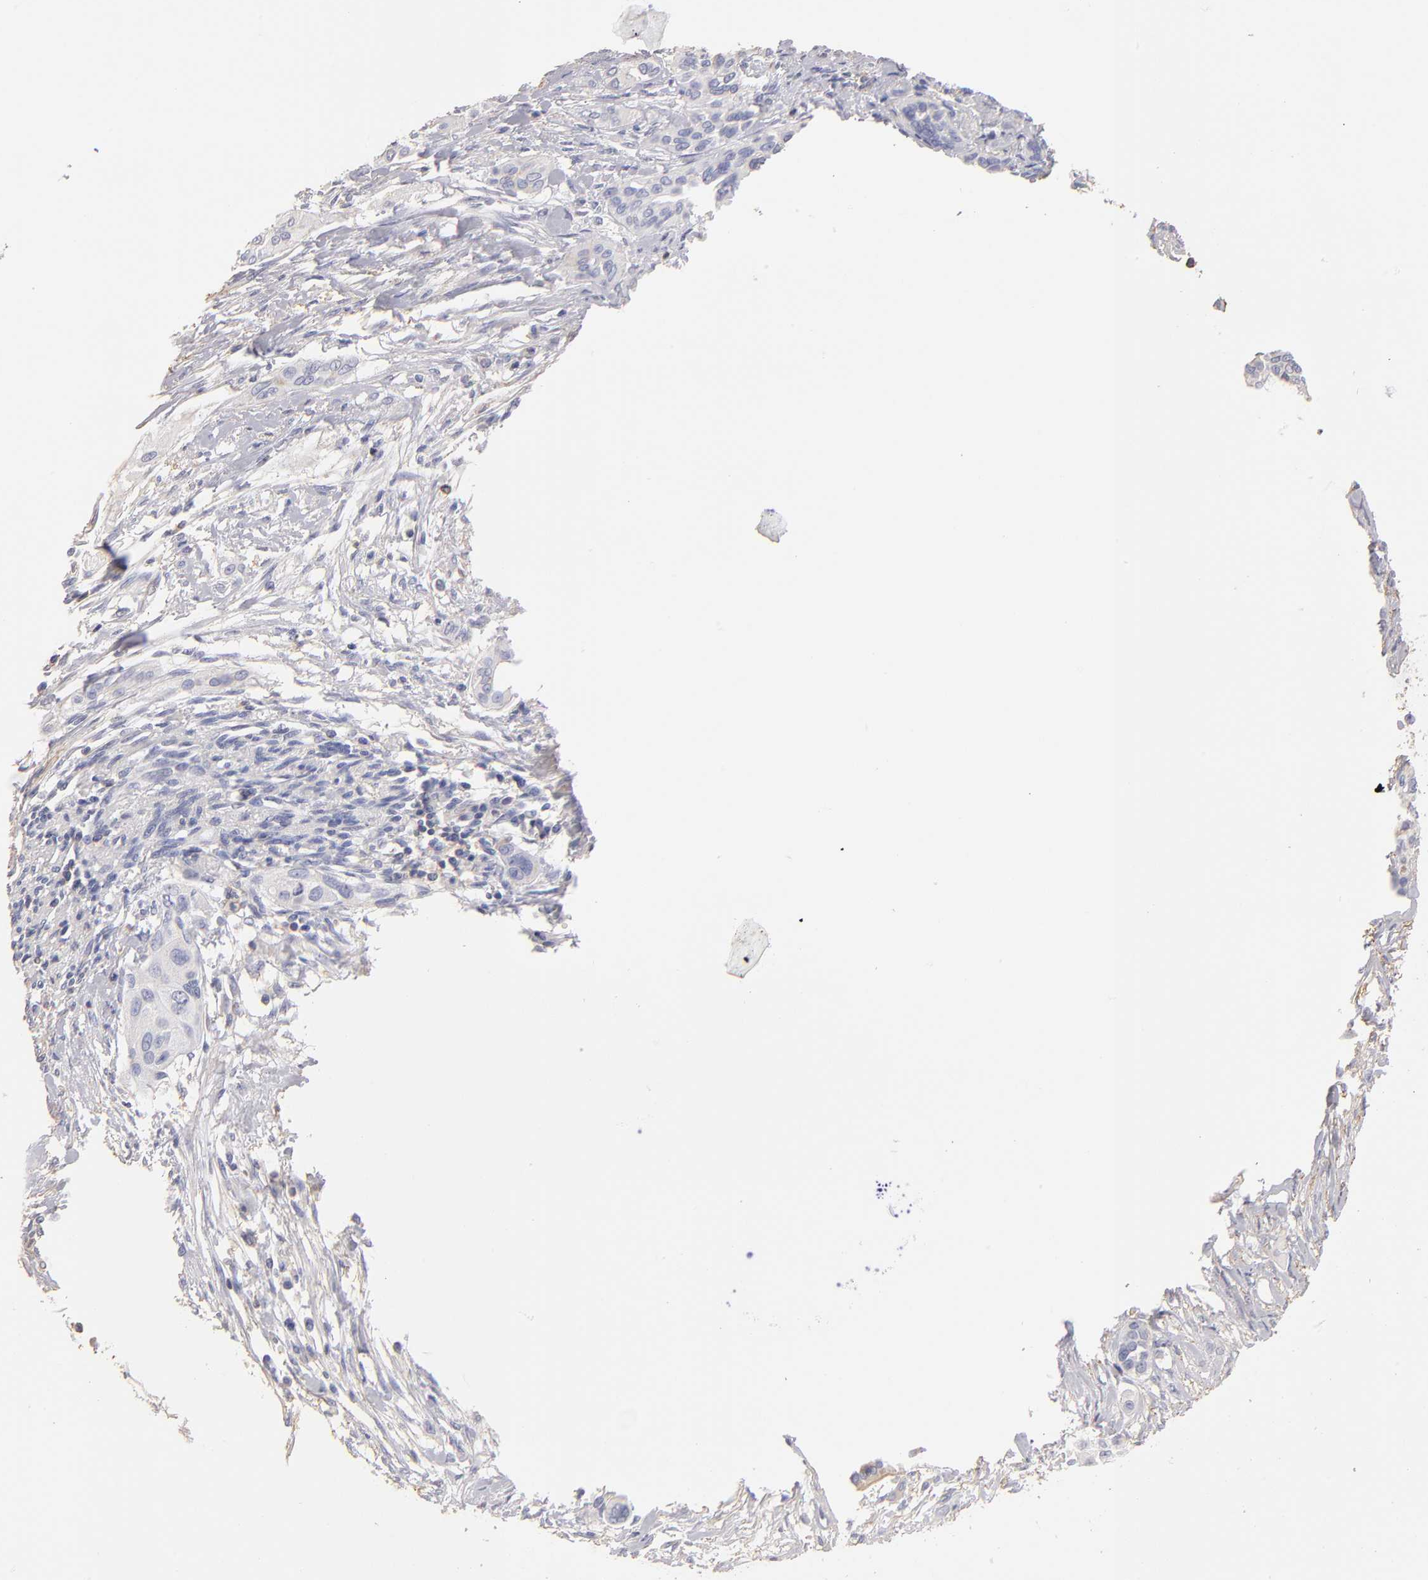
{"staining": {"intensity": "negative", "quantity": "none", "location": "none"}, "tissue": "pancreatic cancer", "cell_type": "Tumor cells", "image_type": "cancer", "snomed": [{"axis": "morphology", "description": "Adenocarcinoma, NOS"}, {"axis": "topography", "description": "Pancreas"}], "caption": "Tumor cells are negative for protein expression in human pancreatic adenocarcinoma.", "gene": "ABCB1", "patient": {"sex": "female", "age": 60}}